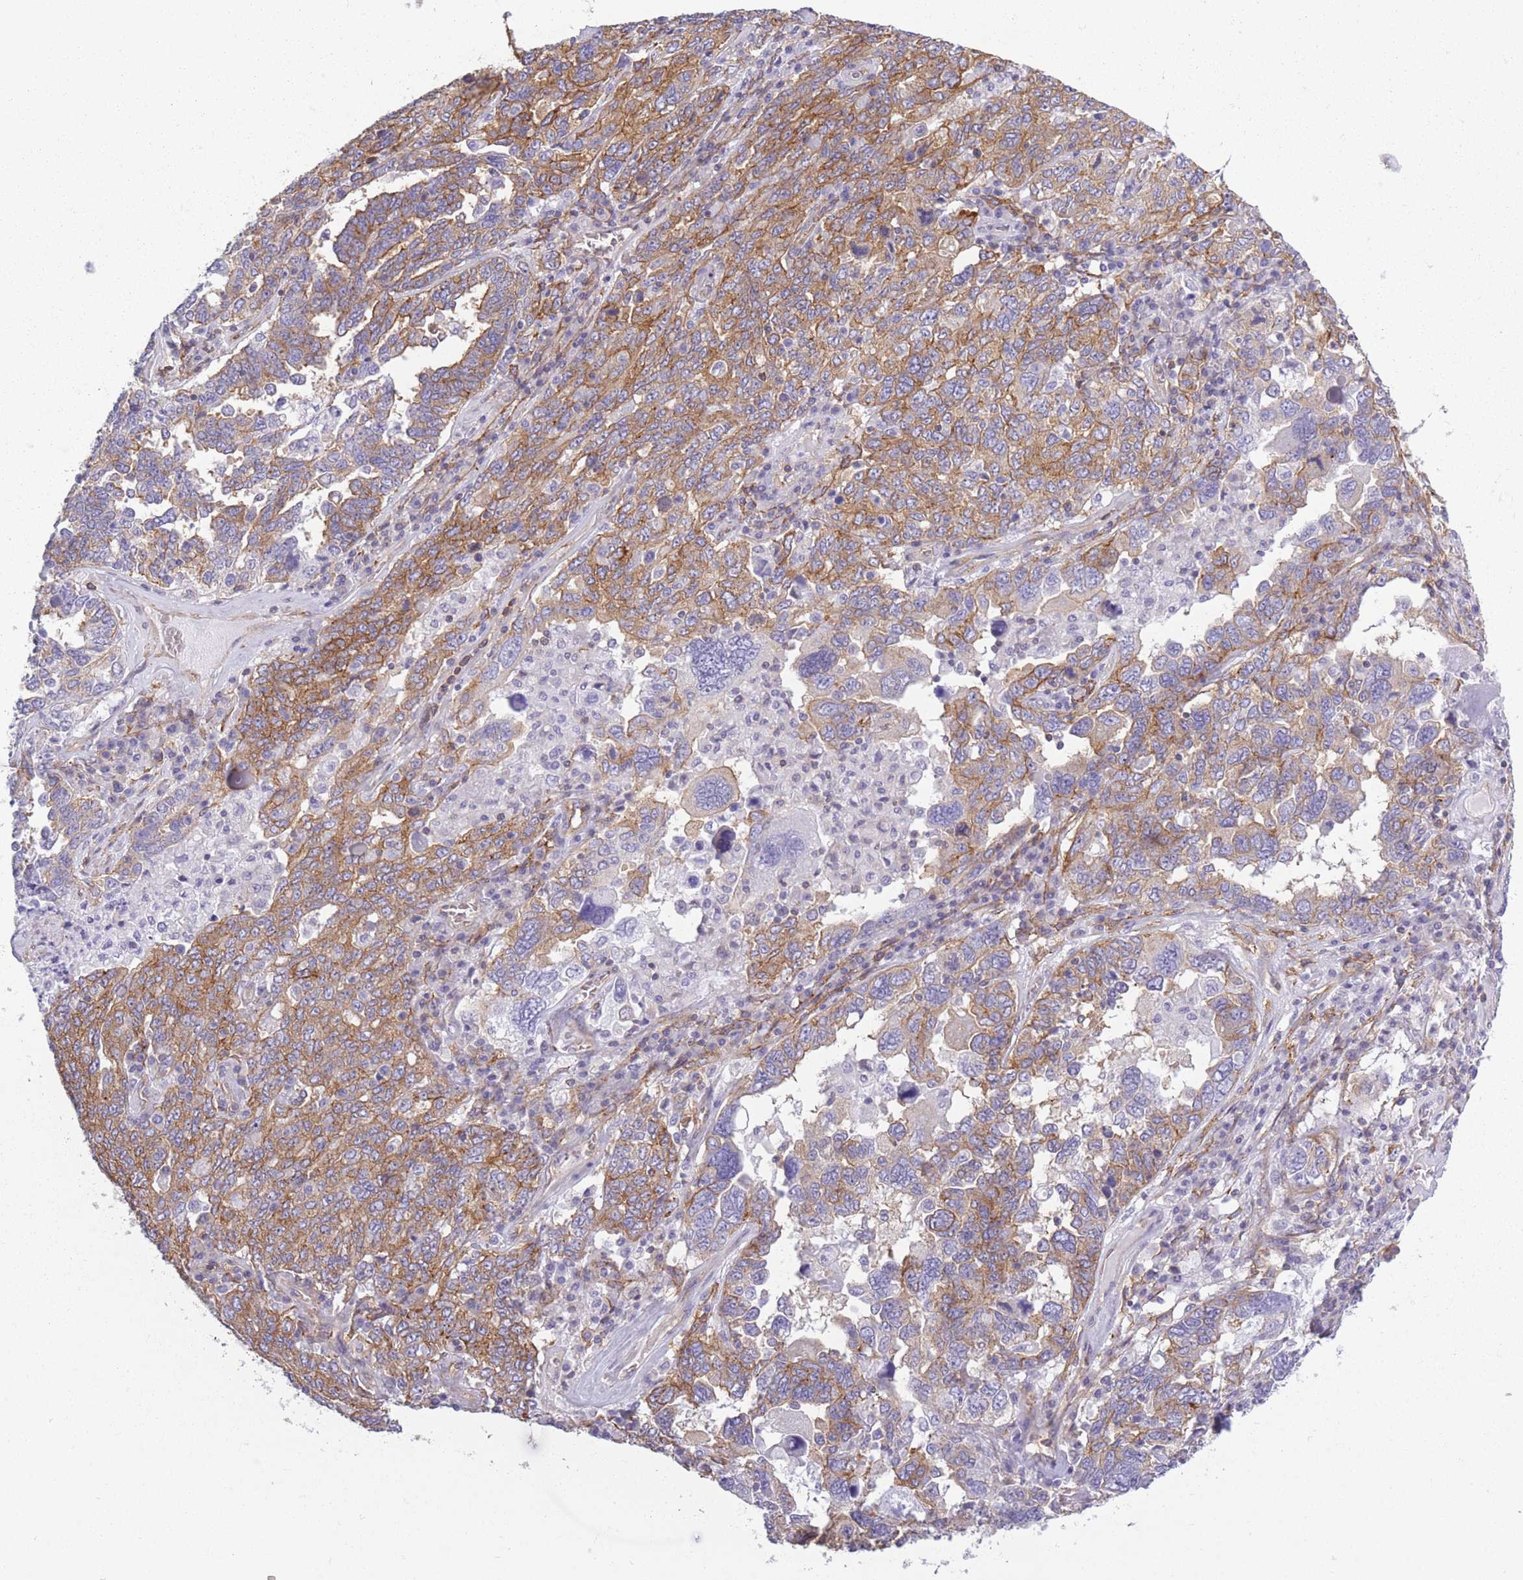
{"staining": {"intensity": "moderate", "quantity": "25%-75%", "location": "cytoplasmic/membranous"}, "tissue": "ovarian cancer", "cell_type": "Tumor cells", "image_type": "cancer", "snomed": [{"axis": "morphology", "description": "Carcinoma, endometroid"}, {"axis": "topography", "description": "Ovary"}], "caption": "Immunohistochemical staining of ovarian cancer shows medium levels of moderate cytoplasmic/membranous expression in about 25%-75% of tumor cells.", "gene": "ADD1", "patient": {"sex": "female", "age": 62}}